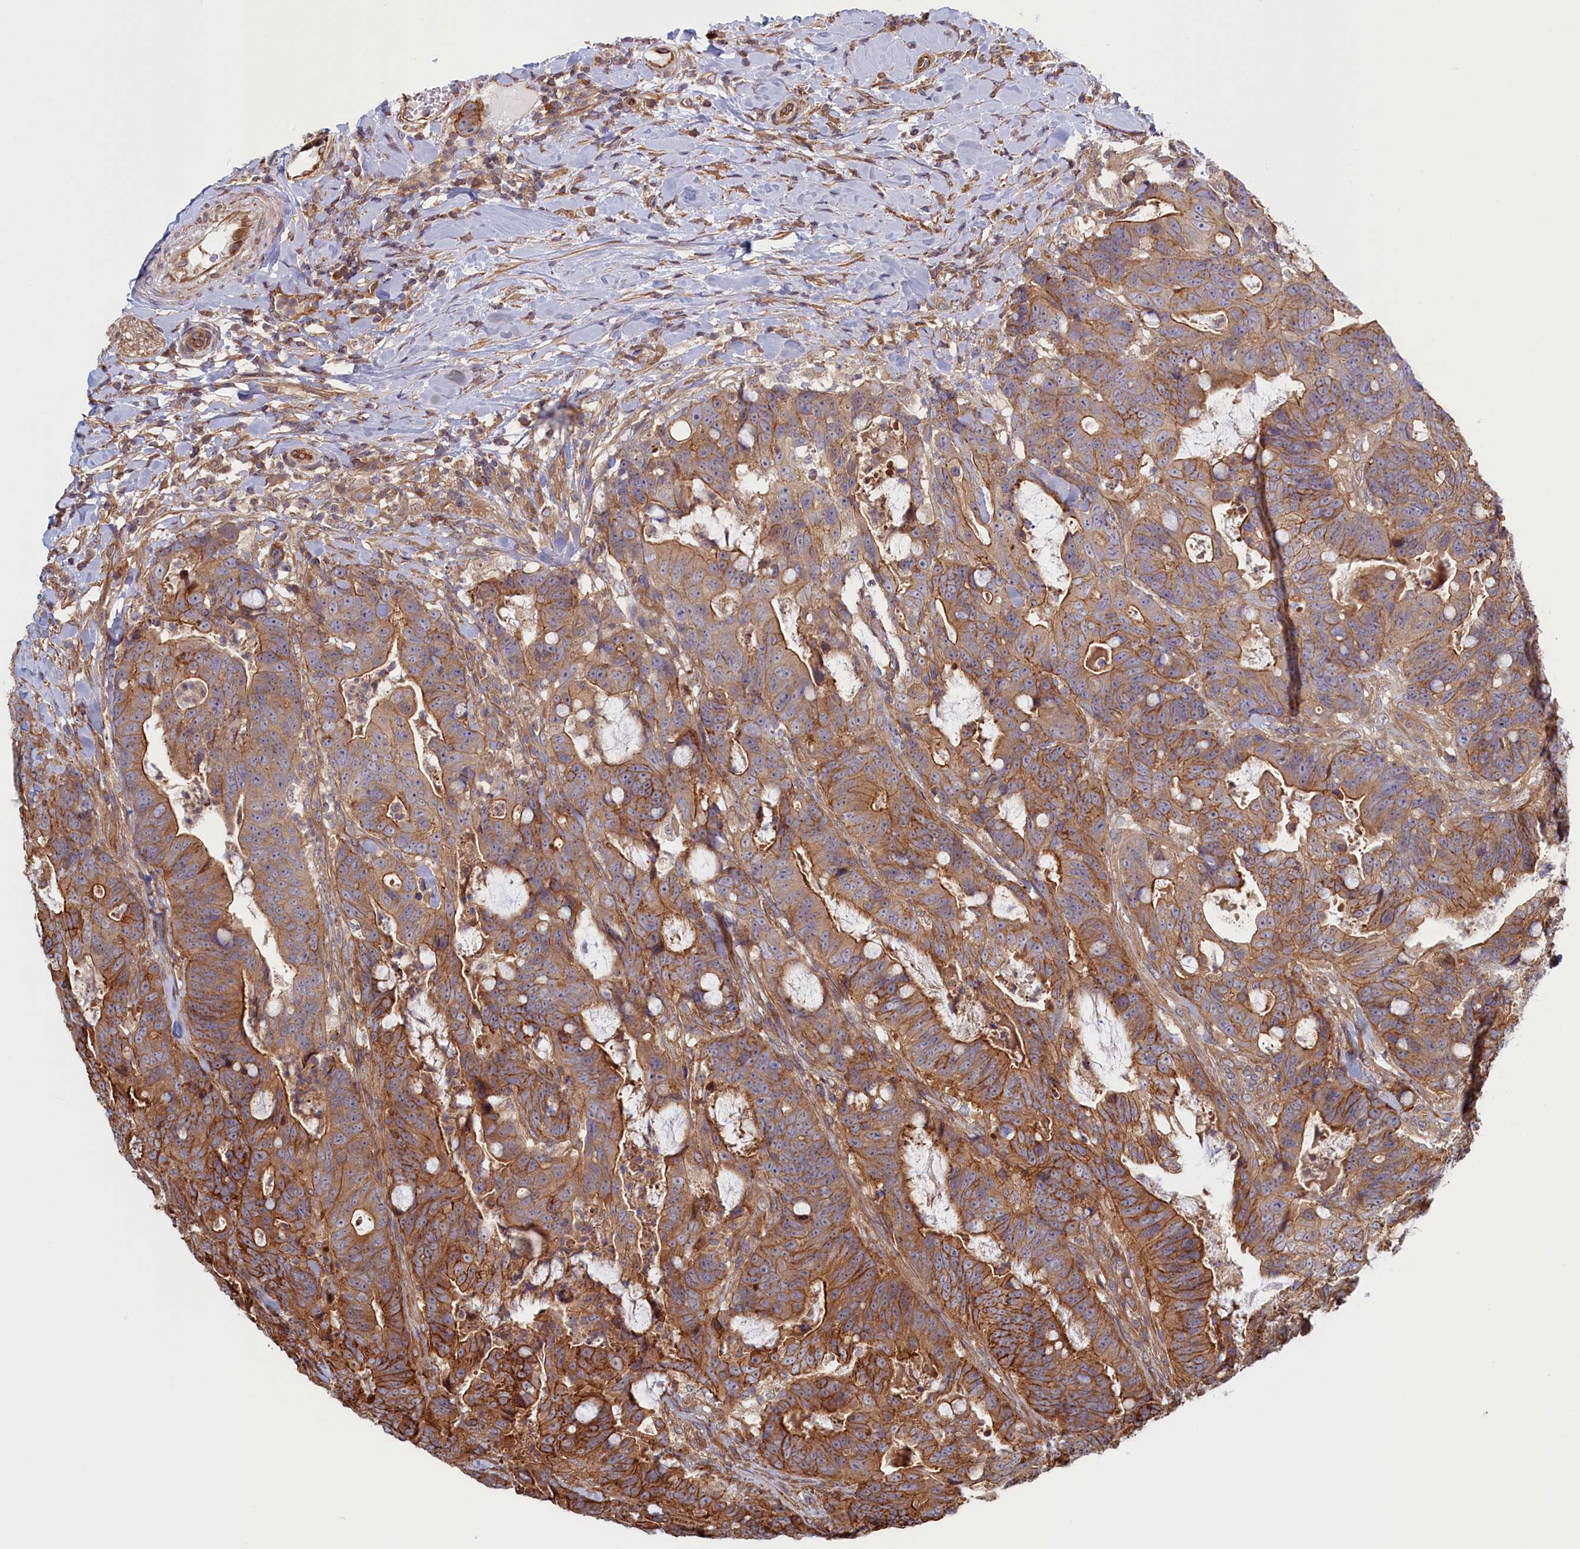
{"staining": {"intensity": "moderate", "quantity": ">75%", "location": "cytoplasmic/membranous"}, "tissue": "colorectal cancer", "cell_type": "Tumor cells", "image_type": "cancer", "snomed": [{"axis": "morphology", "description": "Adenocarcinoma, NOS"}, {"axis": "topography", "description": "Colon"}], "caption": "About >75% of tumor cells in human colorectal cancer reveal moderate cytoplasmic/membranous protein positivity as visualized by brown immunohistochemical staining.", "gene": "RILPL1", "patient": {"sex": "female", "age": 82}}